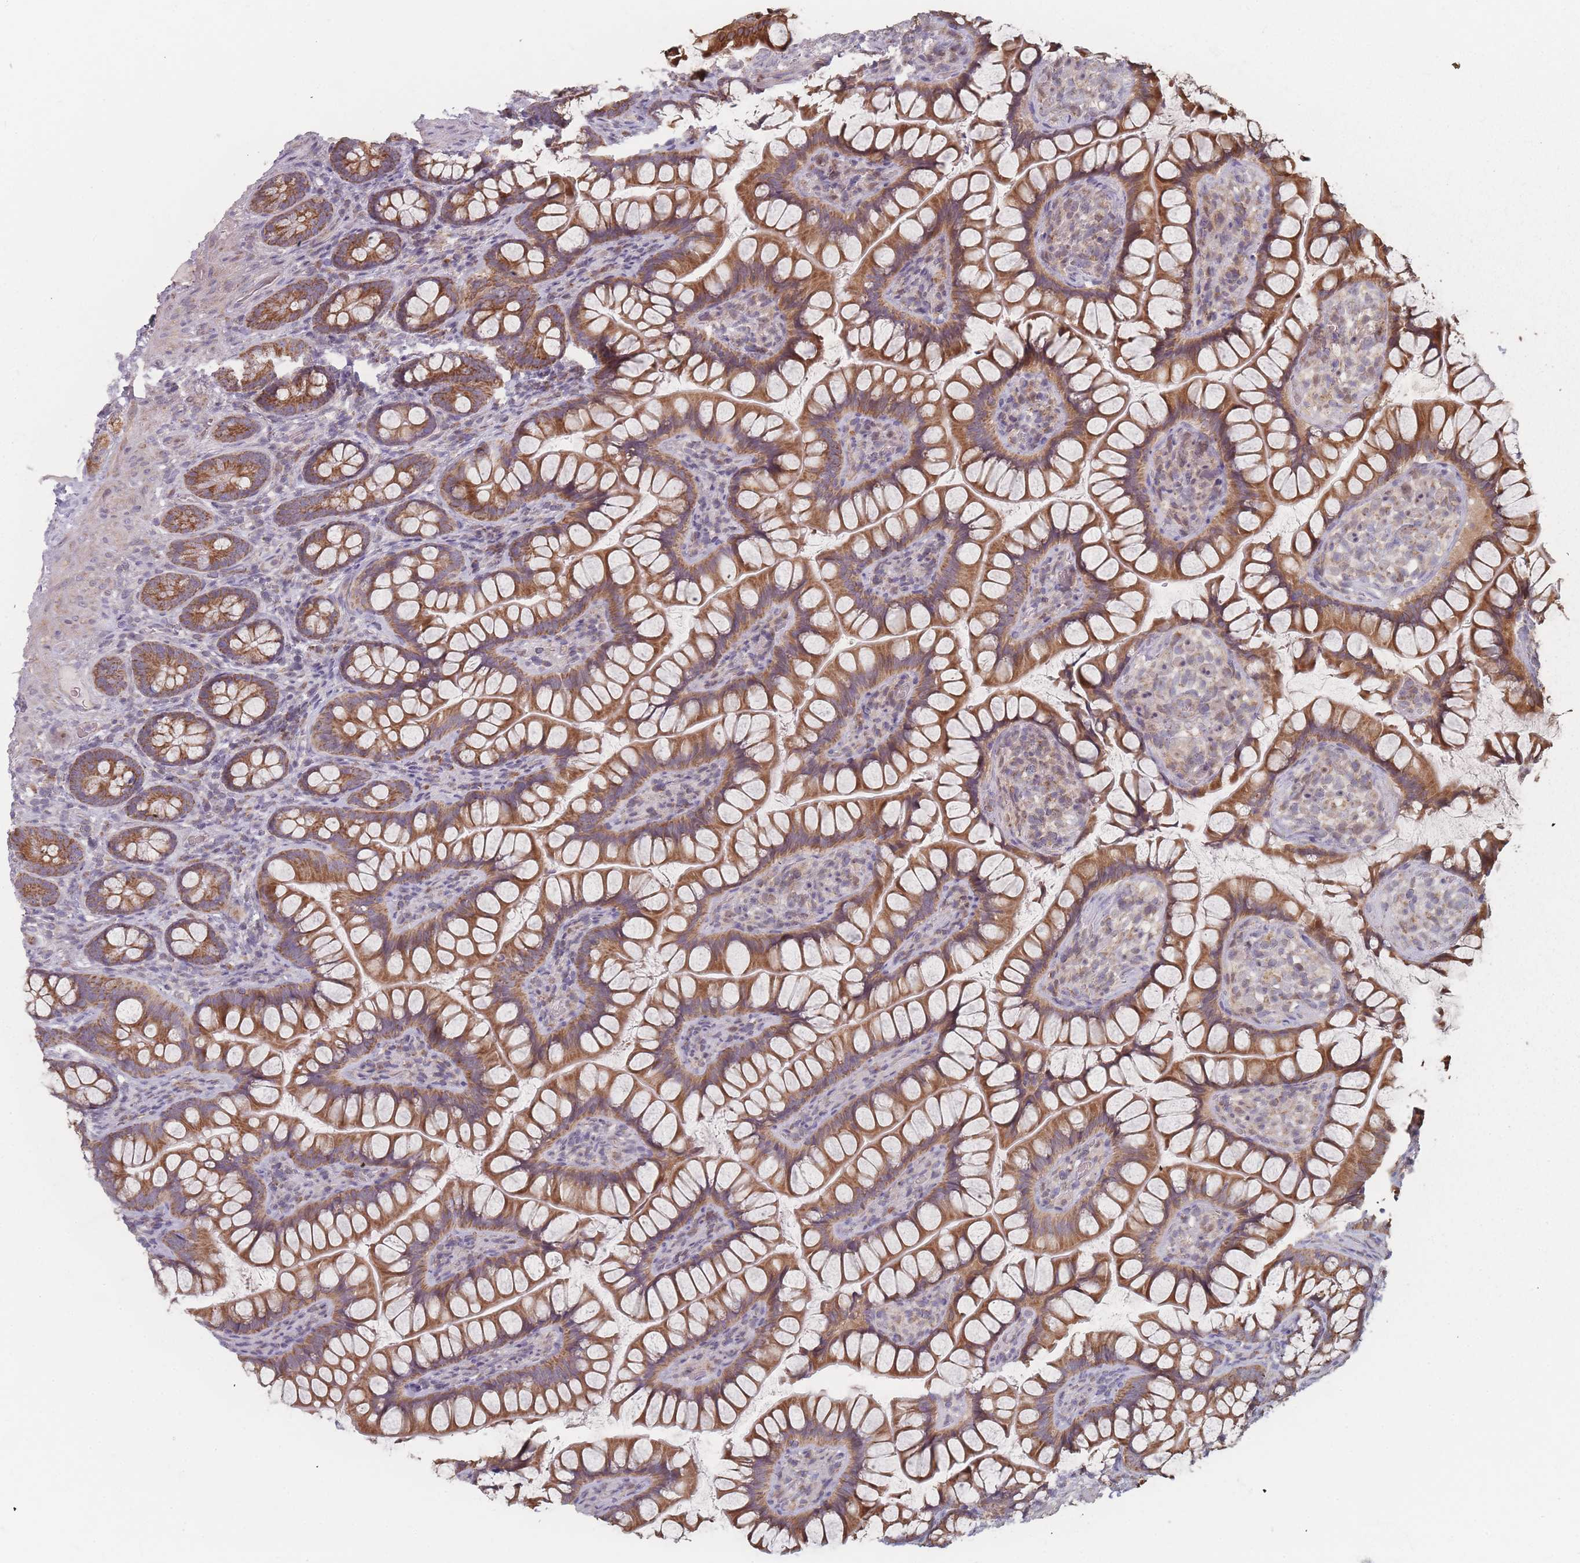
{"staining": {"intensity": "moderate", "quantity": ">75%", "location": "cytoplasmic/membranous"}, "tissue": "small intestine", "cell_type": "Glandular cells", "image_type": "normal", "snomed": [{"axis": "morphology", "description": "Normal tissue, NOS"}, {"axis": "topography", "description": "Small intestine"}], "caption": "IHC histopathology image of normal human small intestine stained for a protein (brown), which reveals medium levels of moderate cytoplasmic/membranous positivity in approximately >75% of glandular cells.", "gene": "PSMB3", "patient": {"sex": "male", "age": 70}}